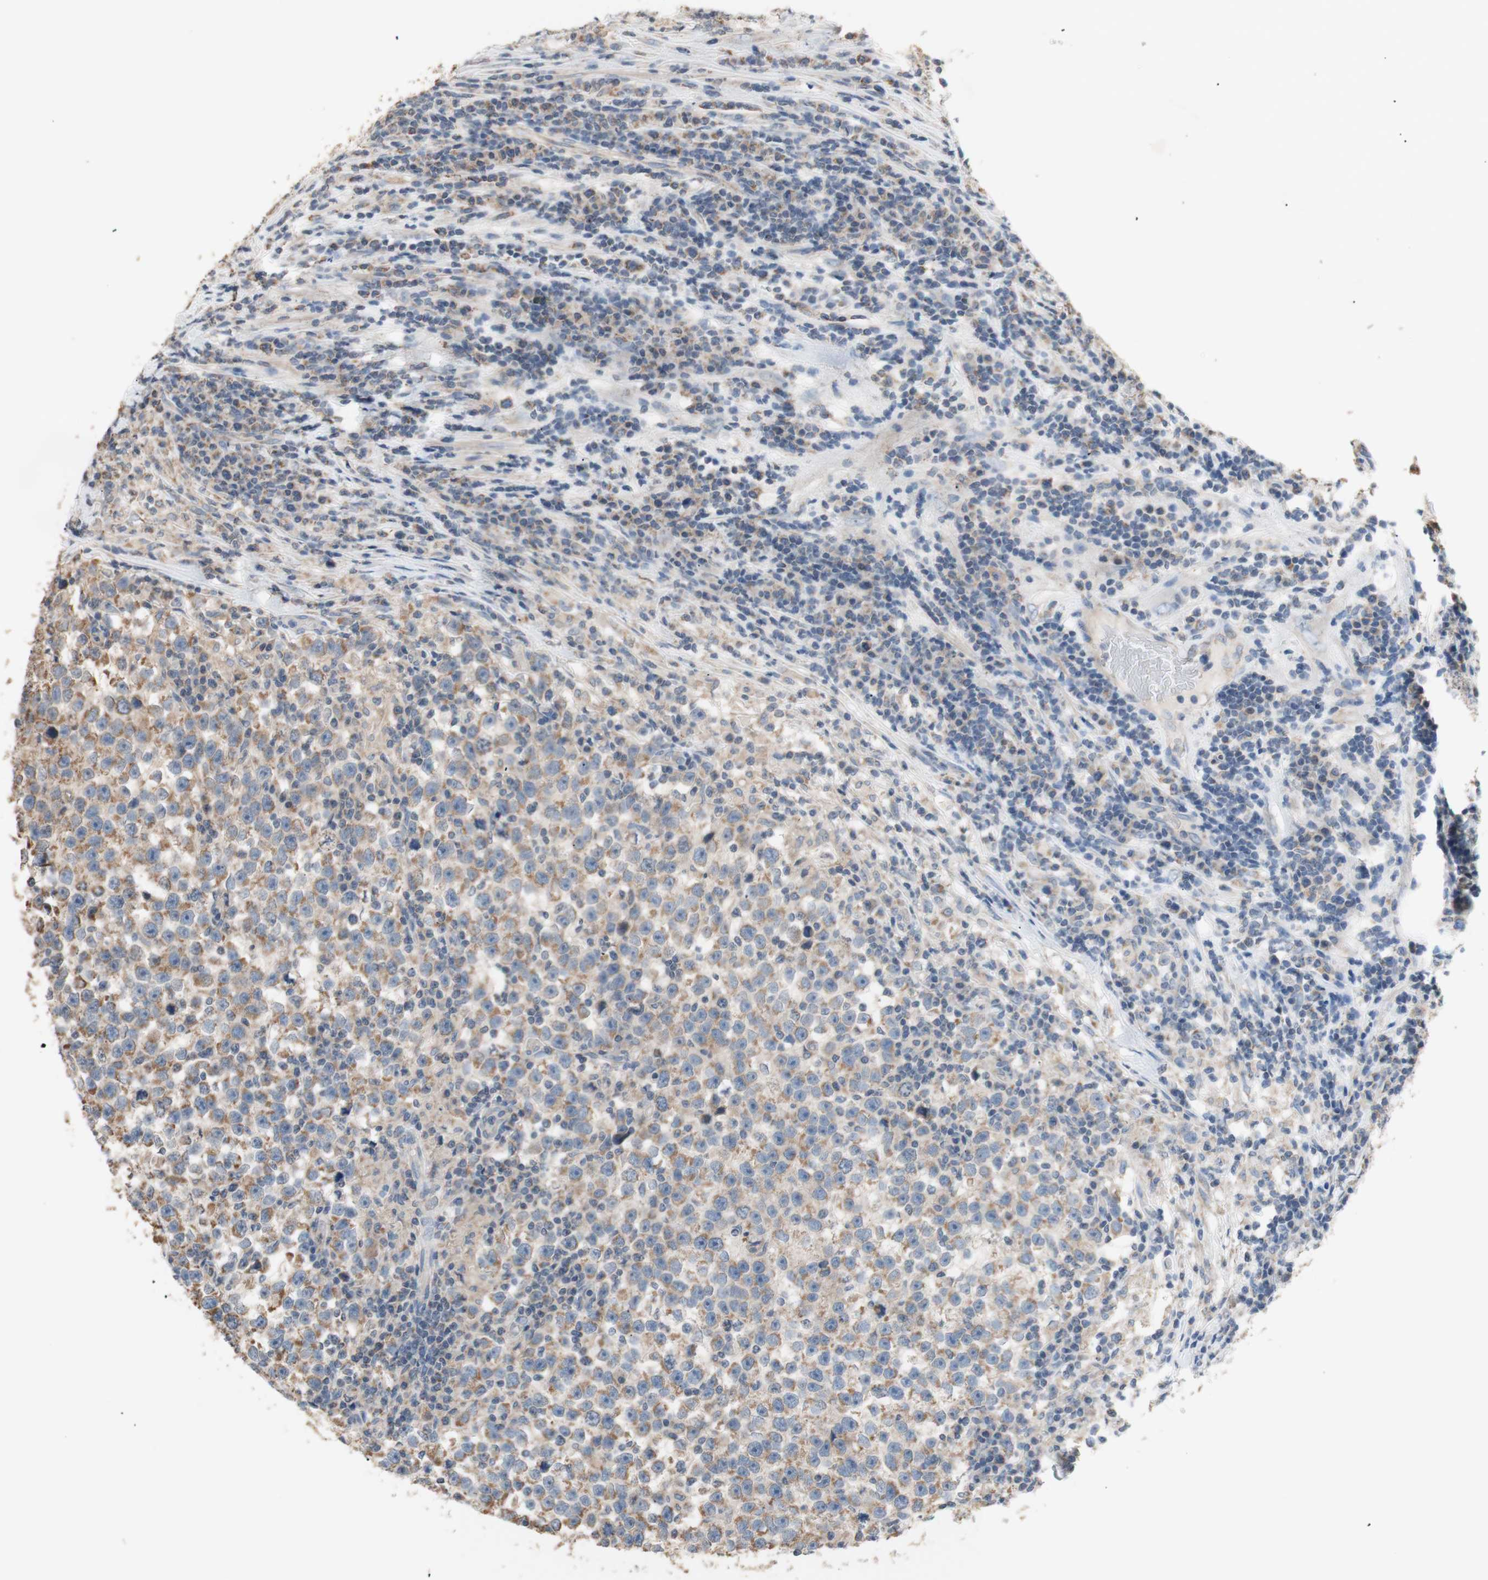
{"staining": {"intensity": "moderate", "quantity": ">75%", "location": "cytoplasmic/membranous"}, "tissue": "testis cancer", "cell_type": "Tumor cells", "image_type": "cancer", "snomed": [{"axis": "morphology", "description": "Seminoma, NOS"}, {"axis": "topography", "description": "Testis"}], "caption": "Testis seminoma was stained to show a protein in brown. There is medium levels of moderate cytoplasmic/membranous expression in about >75% of tumor cells. (DAB (3,3'-diaminobenzidine) = brown stain, brightfield microscopy at high magnification).", "gene": "PTGIS", "patient": {"sex": "male", "age": 43}}